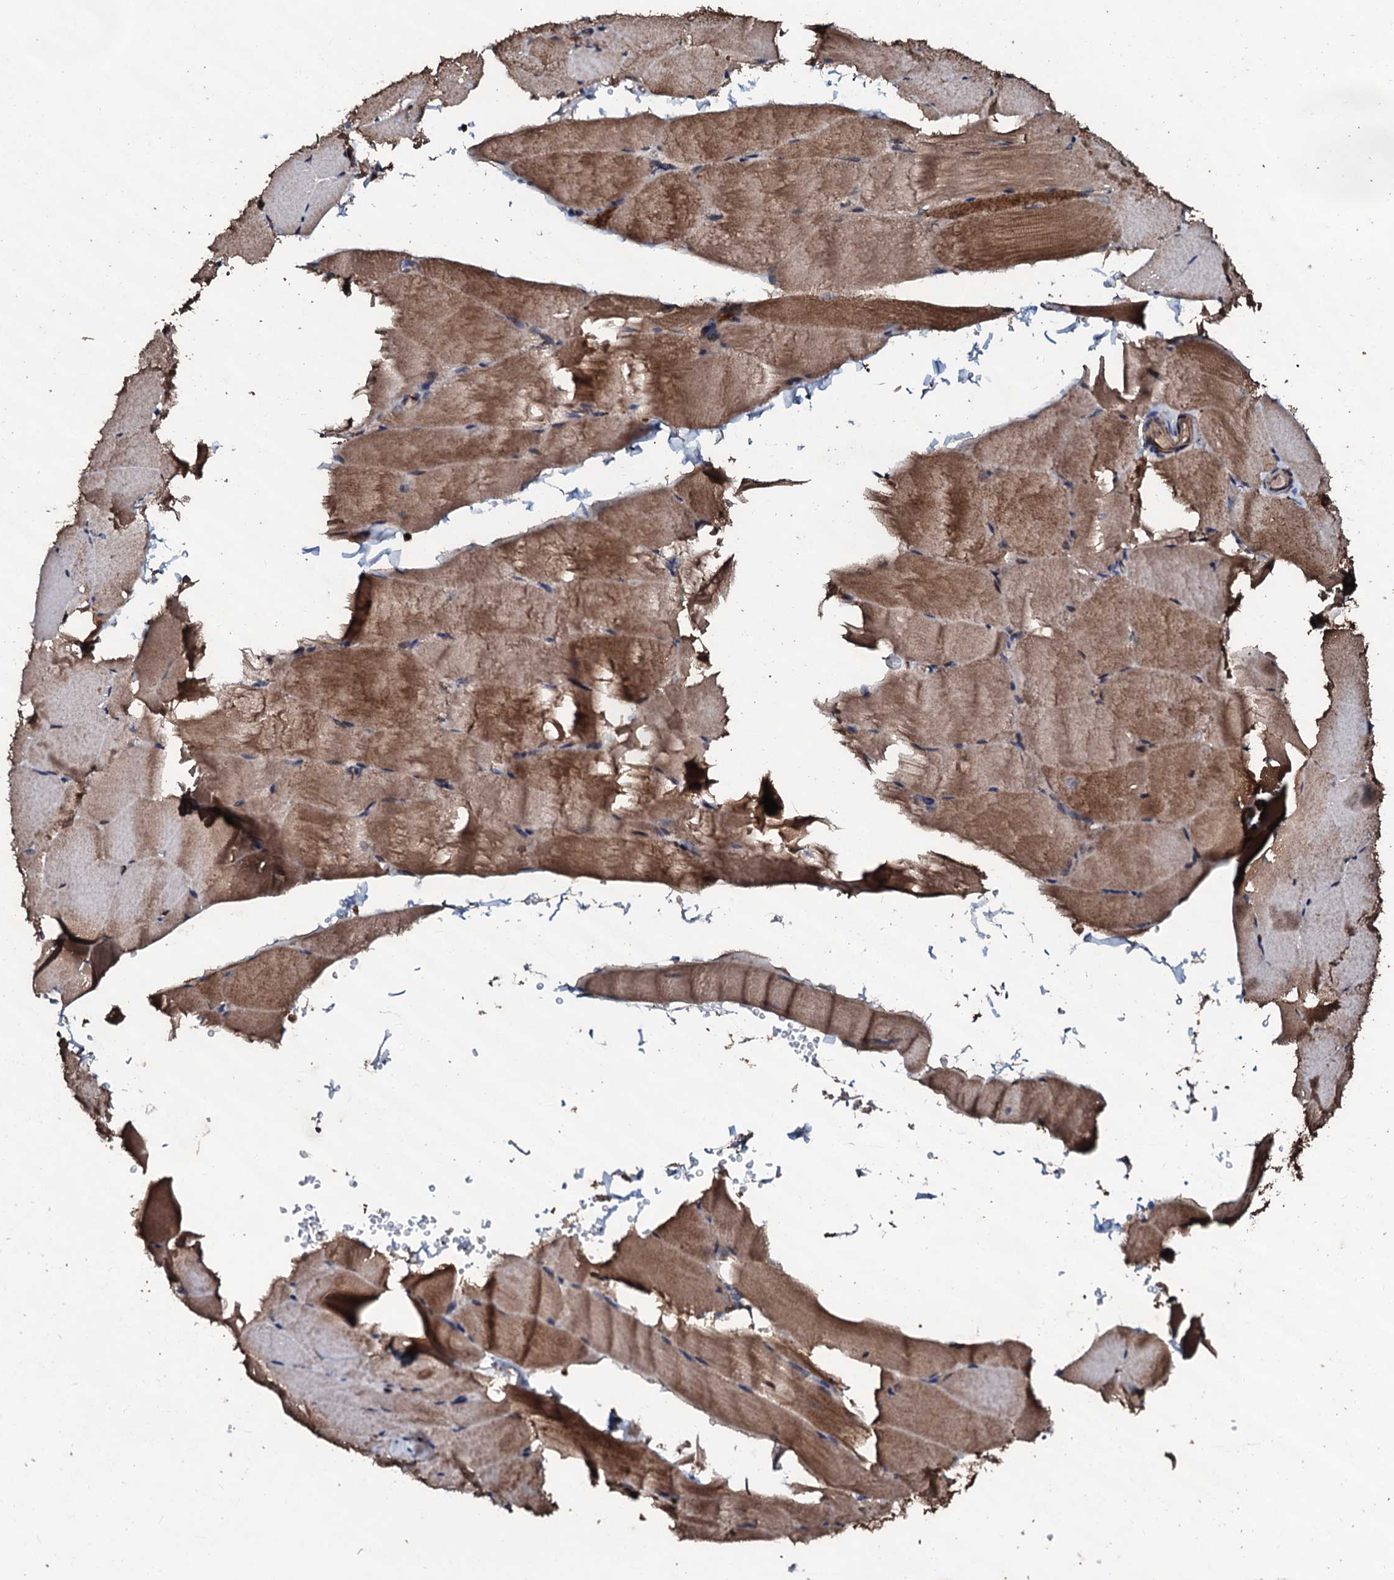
{"staining": {"intensity": "moderate", "quantity": ">75%", "location": "cytoplasmic/membranous"}, "tissue": "skeletal muscle", "cell_type": "Myocytes", "image_type": "normal", "snomed": [{"axis": "morphology", "description": "Normal tissue, NOS"}, {"axis": "topography", "description": "Skeletal muscle"}, {"axis": "topography", "description": "Parathyroid gland"}], "caption": "Benign skeletal muscle demonstrates moderate cytoplasmic/membranous staining in approximately >75% of myocytes, visualized by immunohistochemistry.", "gene": "SDHAF2", "patient": {"sex": "female", "age": 37}}